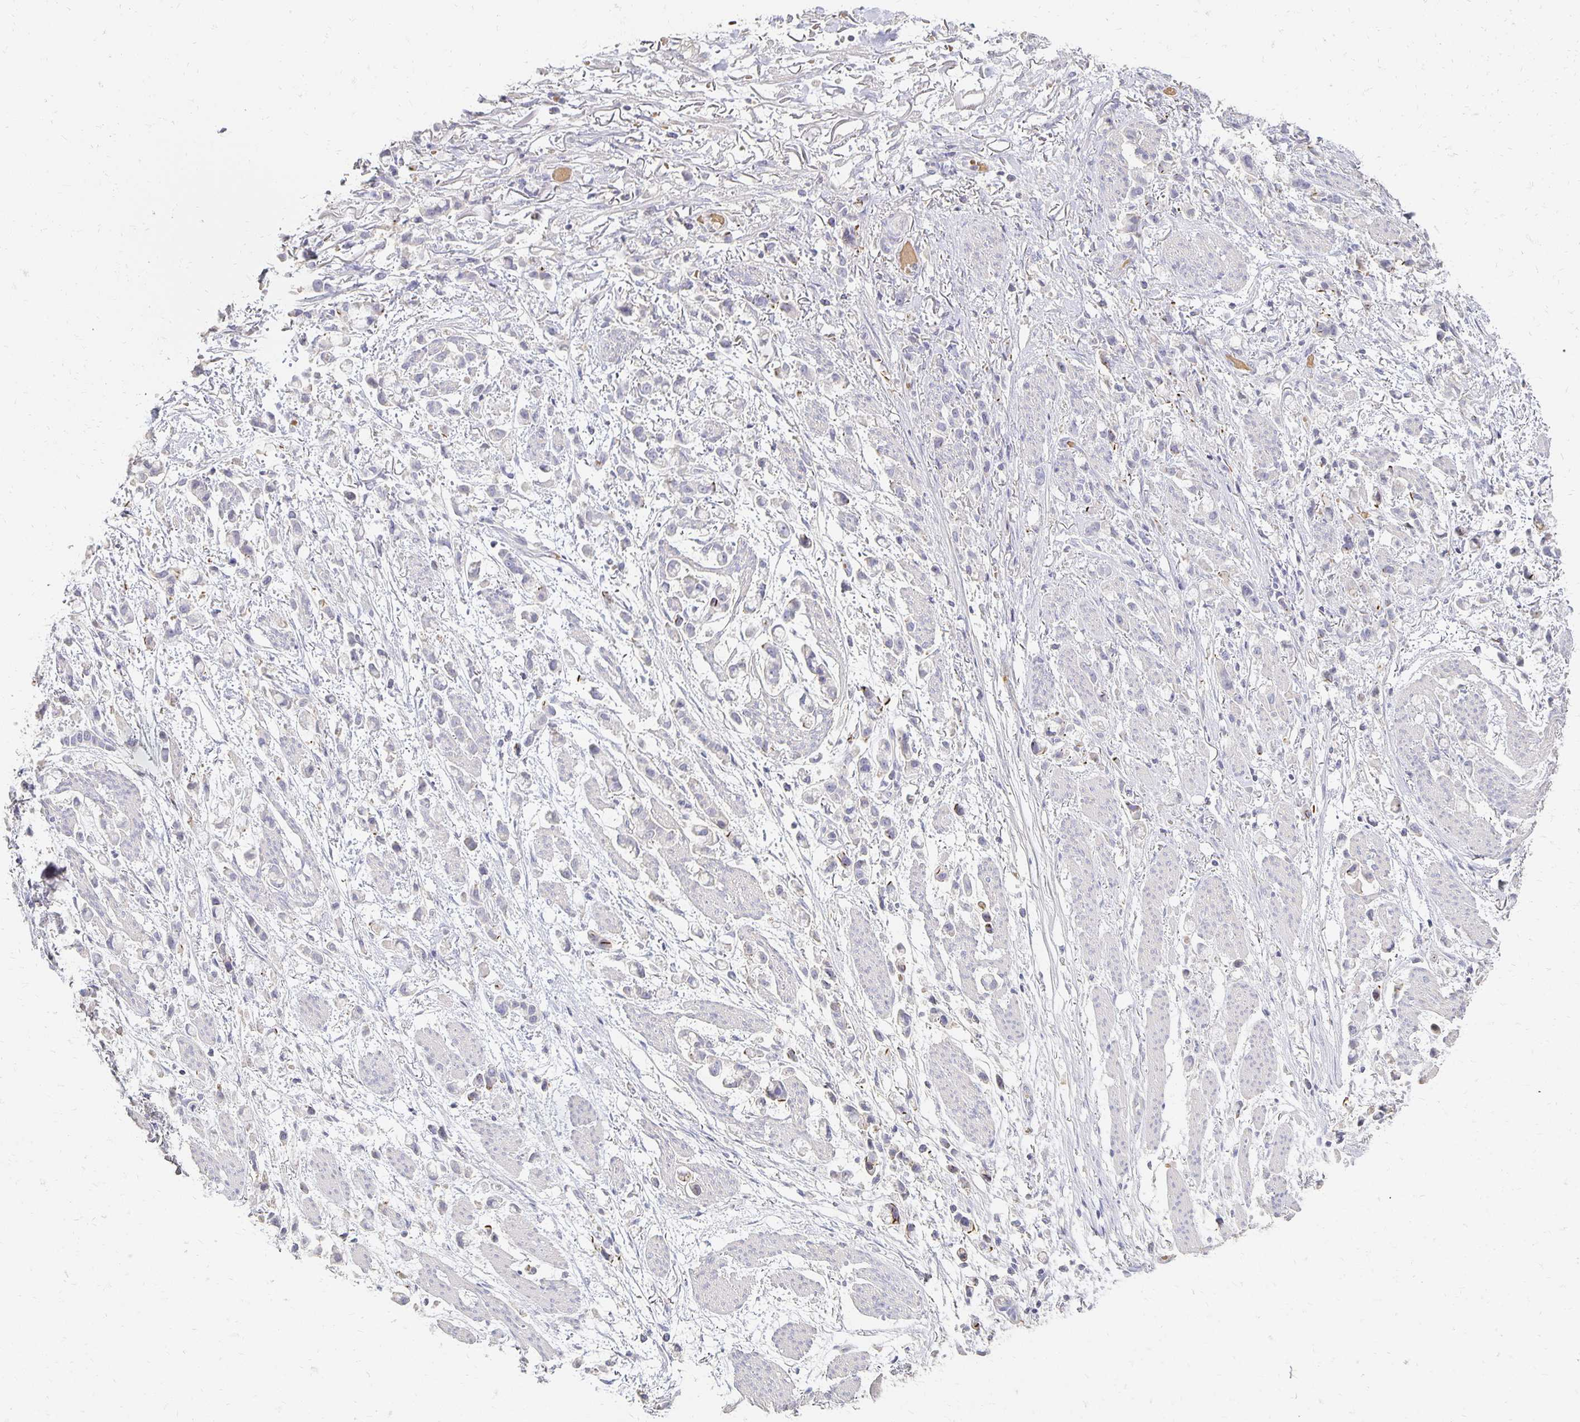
{"staining": {"intensity": "negative", "quantity": "none", "location": "none"}, "tissue": "stomach cancer", "cell_type": "Tumor cells", "image_type": "cancer", "snomed": [{"axis": "morphology", "description": "Adenocarcinoma, NOS"}, {"axis": "topography", "description": "Stomach"}], "caption": "Immunohistochemistry photomicrograph of neoplastic tissue: stomach cancer stained with DAB (3,3'-diaminobenzidine) reveals no significant protein staining in tumor cells.", "gene": "CST6", "patient": {"sex": "female", "age": 81}}